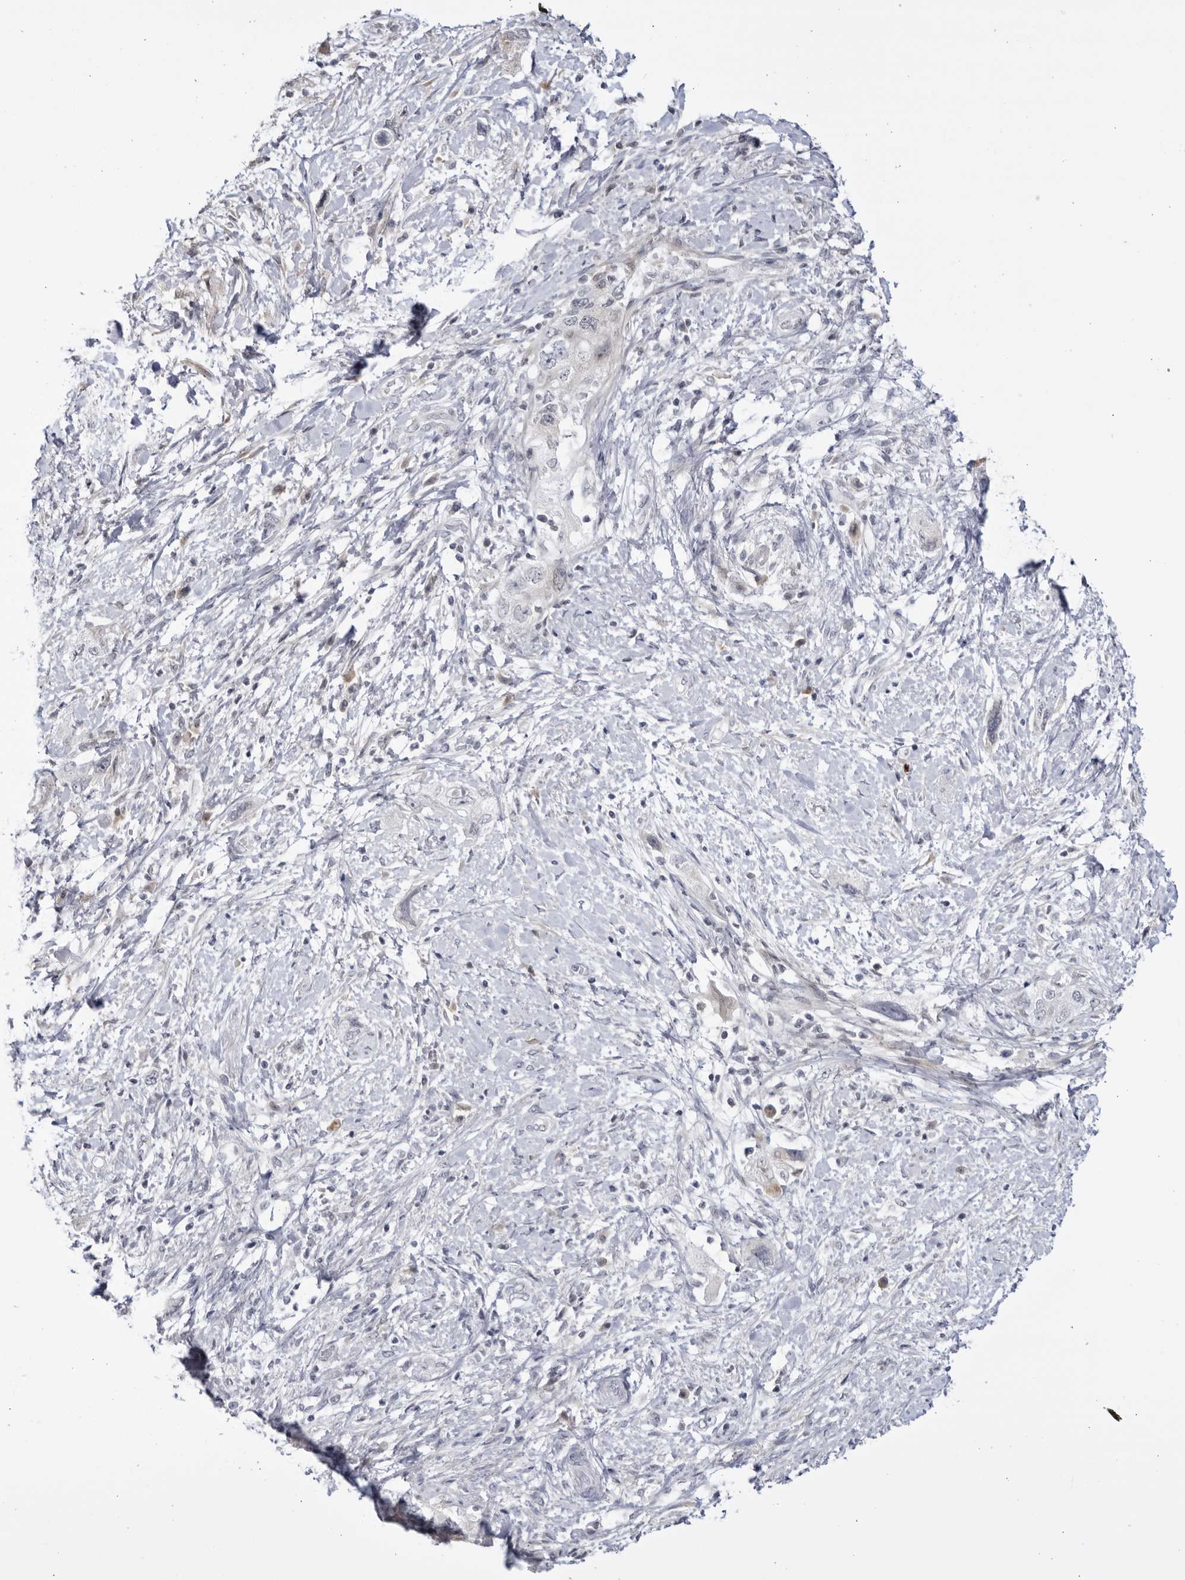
{"staining": {"intensity": "negative", "quantity": "none", "location": "none"}, "tissue": "pancreatic cancer", "cell_type": "Tumor cells", "image_type": "cancer", "snomed": [{"axis": "morphology", "description": "Adenocarcinoma, NOS"}, {"axis": "topography", "description": "Pancreas"}], "caption": "A micrograph of human pancreatic cancer is negative for staining in tumor cells. Nuclei are stained in blue.", "gene": "CNBD1", "patient": {"sex": "female", "age": 73}}